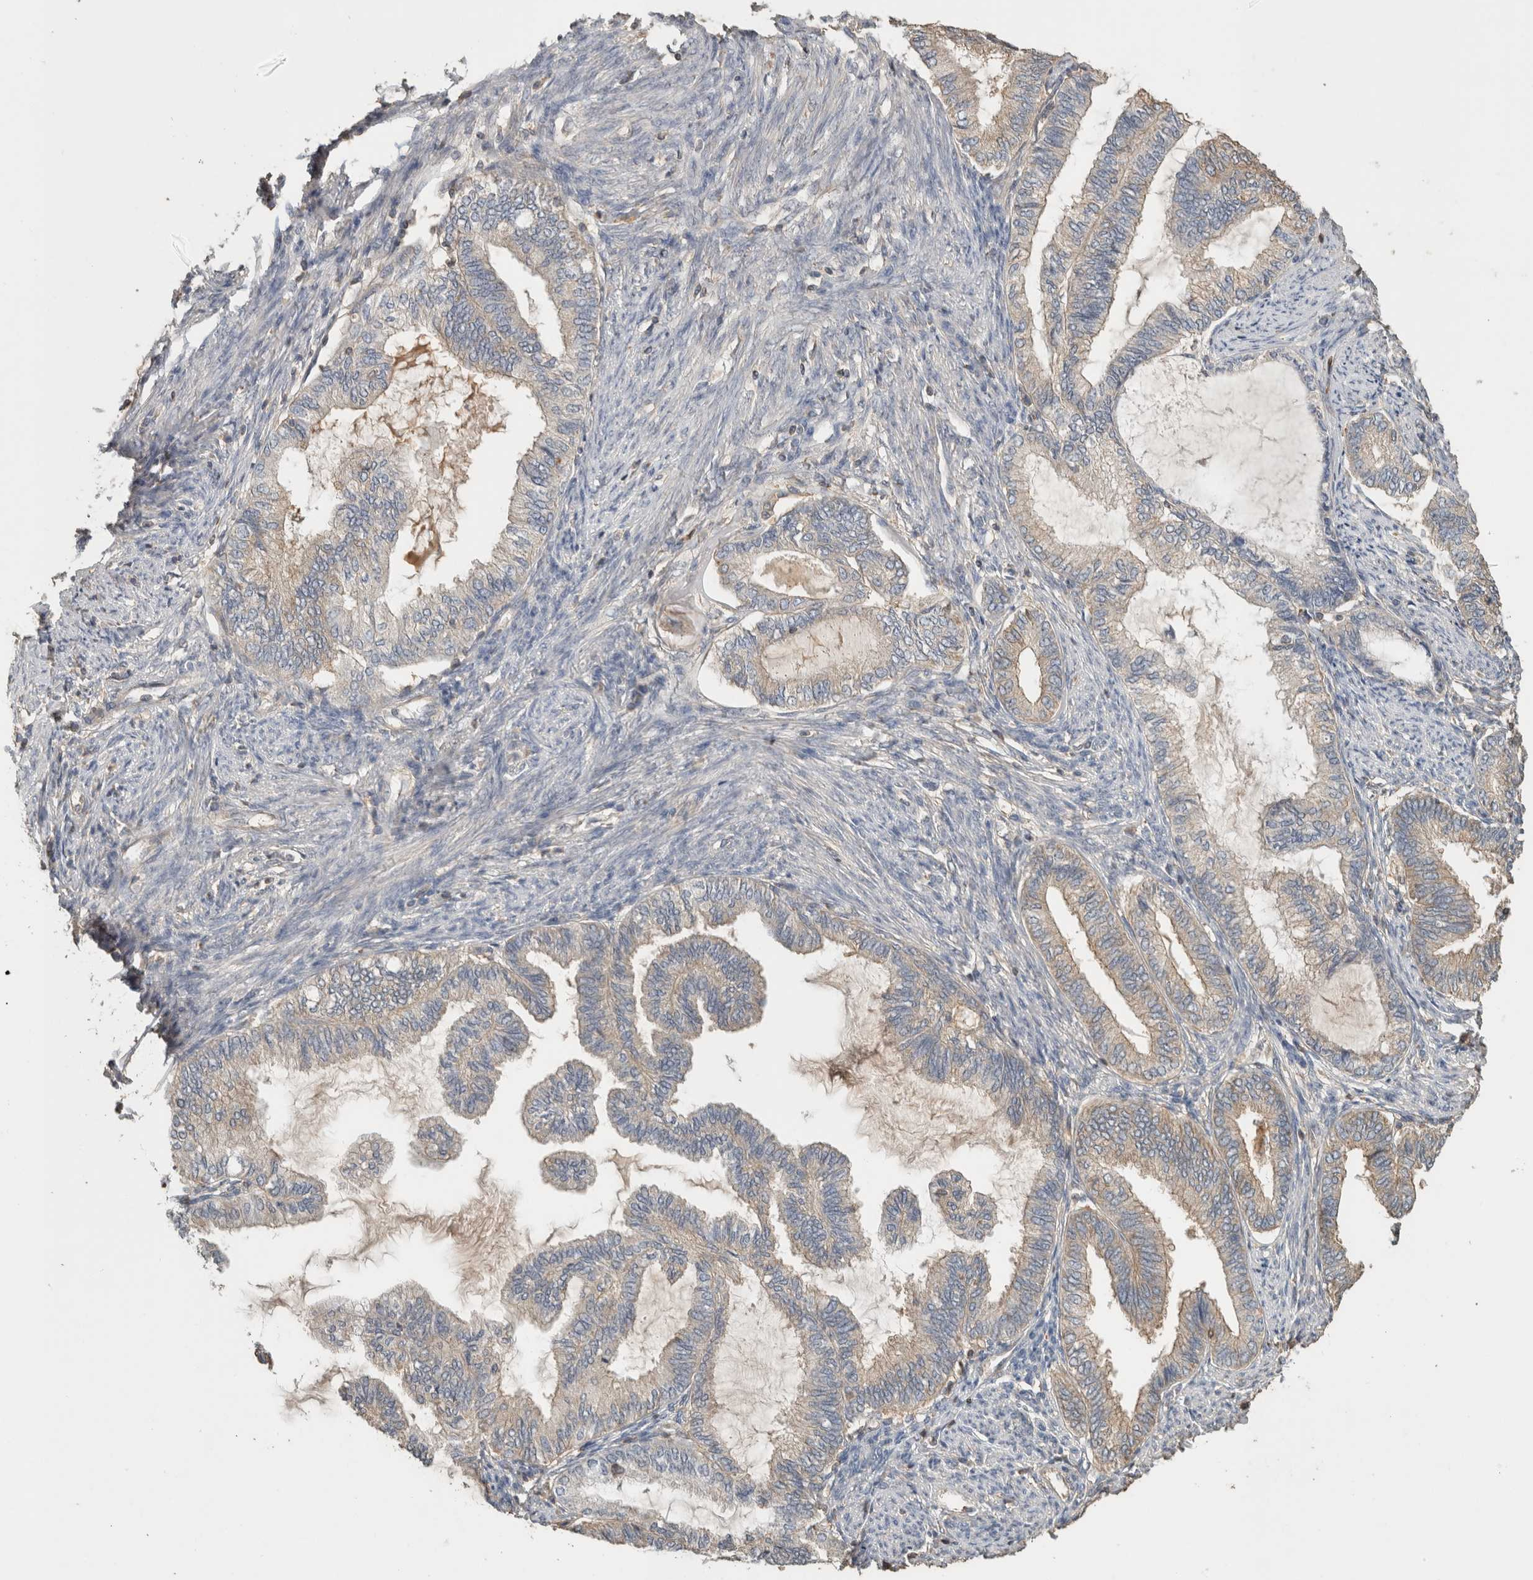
{"staining": {"intensity": "weak", "quantity": "25%-75%", "location": "cytoplasmic/membranous"}, "tissue": "endometrial cancer", "cell_type": "Tumor cells", "image_type": "cancer", "snomed": [{"axis": "morphology", "description": "Adenocarcinoma, NOS"}, {"axis": "topography", "description": "Endometrium"}], "caption": "Protein expression analysis of endometrial cancer shows weak cytoplasmic/membranous staining in approximately 25%-75% of tumor cells.", "gene": "EIF4G3", "patient": {"sex": "female", "age": 86}}